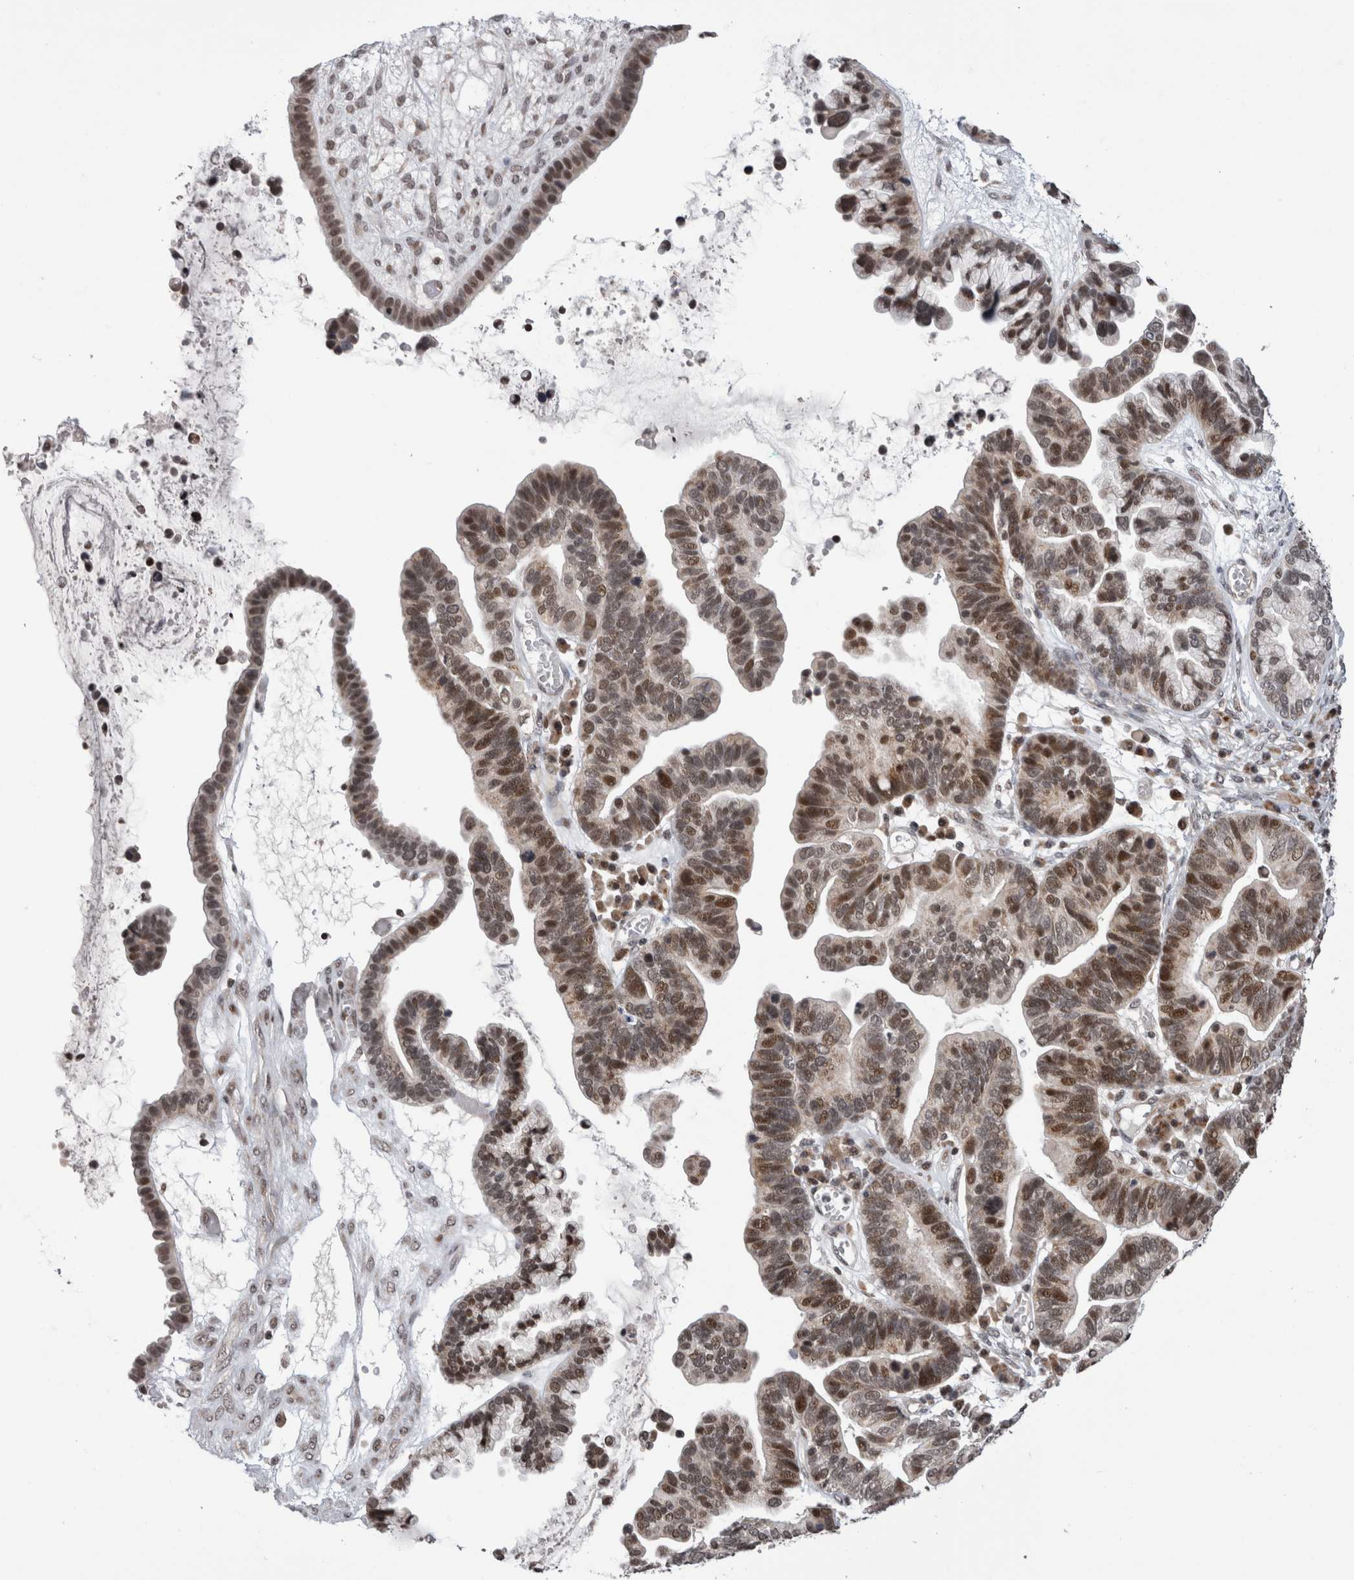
{"staining": {"intensity": "moderate", "quantity": "25%-75%", "location": "nuclear"}, "tissue": "ovarian cancer", "cell_type": "Tumor cells", "image_type": "cancer", "snomed": [{"axis": "morphology", "description": "Cystadenocarcinoma, serous, NOS"}, {"axis": "topography", "description": "Ovary"}], "caption": "This is an image of immunohistochemistry staining of serous cystadenocarcinoma (ovarian), which shows moderate staining in the nuclear of tumor cells.", "gene": "ZBTB11", "patient": {"sex": "female", "age": 56}}